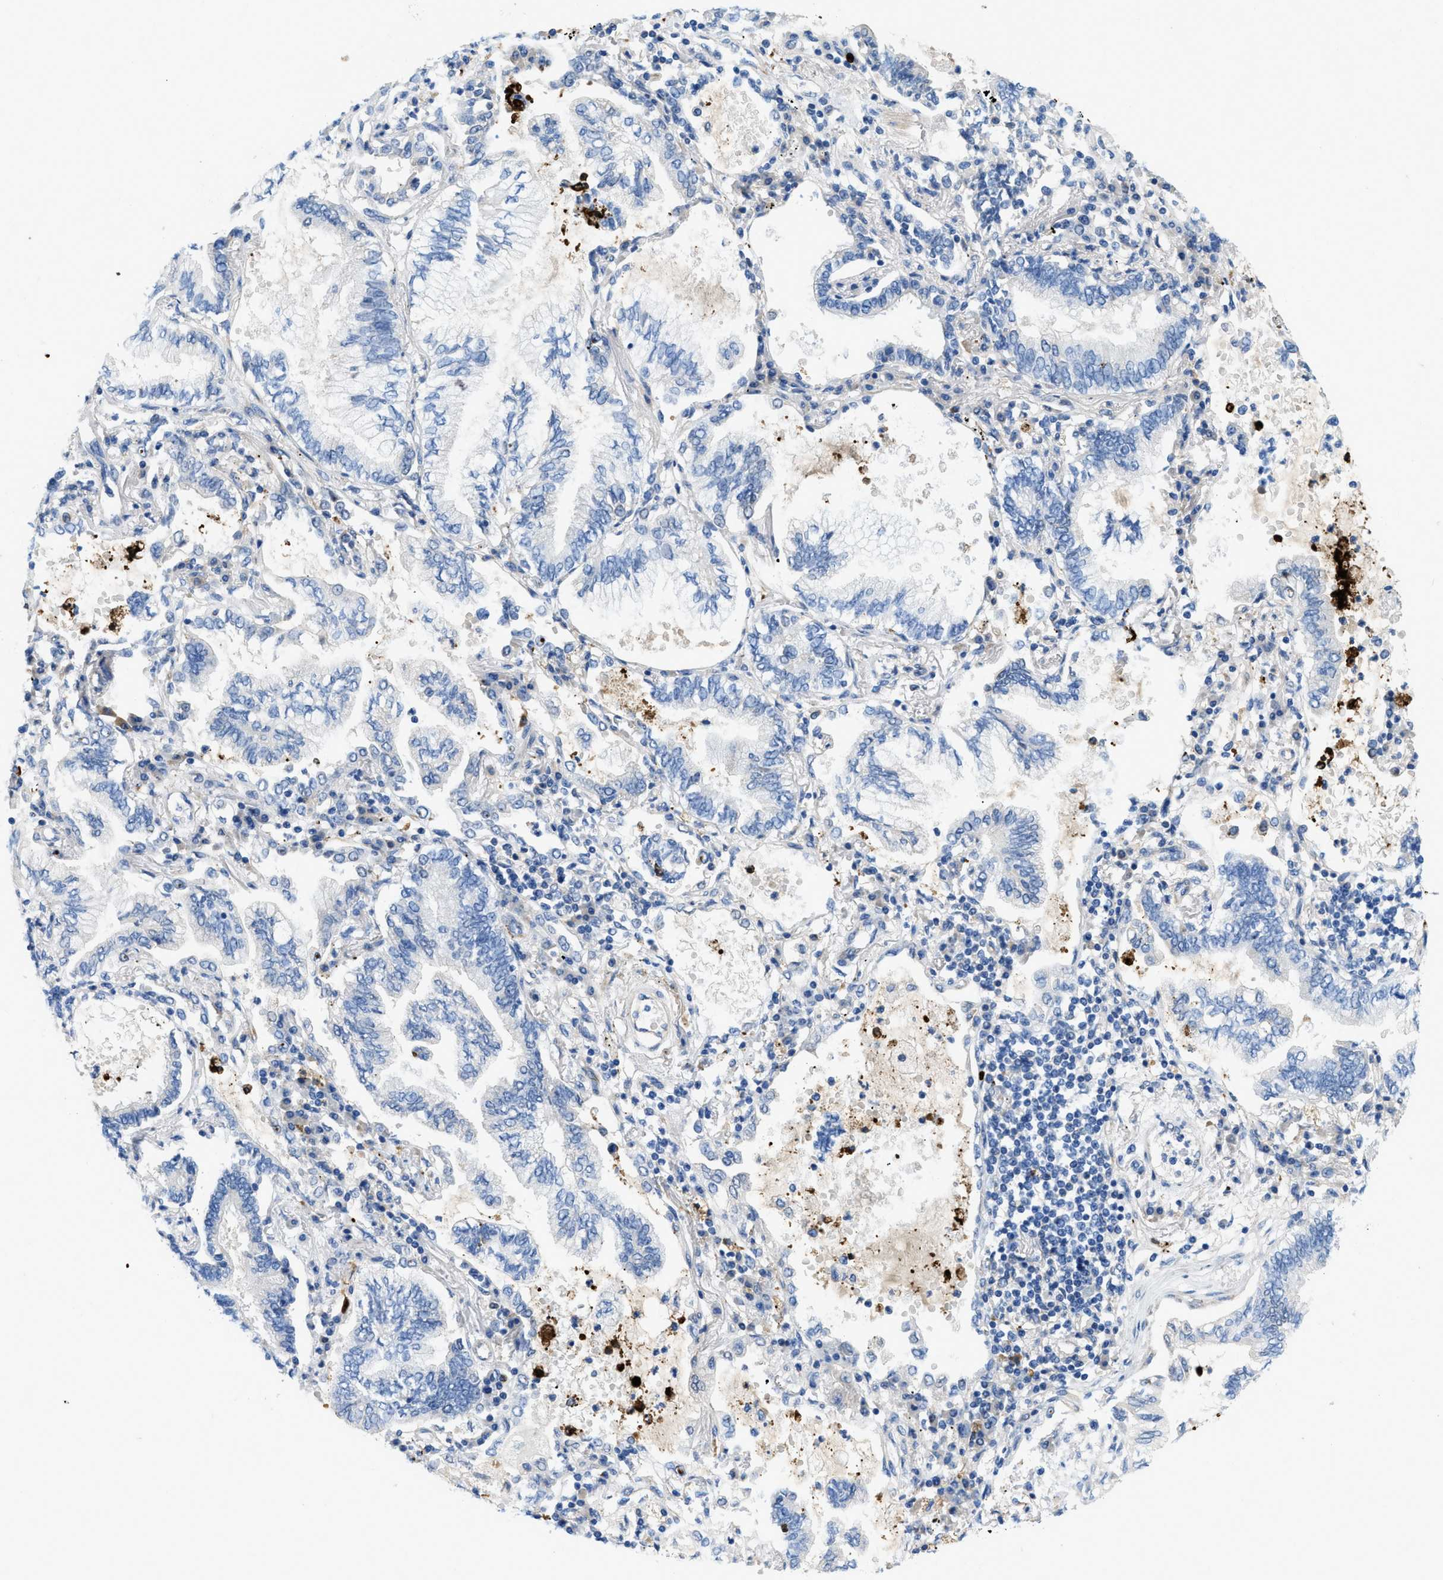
{"staining": {"intensity": "negative", "quantity": "none", "location": "none"}, "tissue": "lung cancer", "cell_type": "Tumor cells", "image_type": "cancer", "snomed": [{"axis": "morphology", "description": "Normal tissue, NOS"}, {"axis": "morphology", "description": "Adenocarcinoma, NOS"}, {"axis": "topography", "description": "Bronchus"}, {"axis": "topography", "description": "Lung"}], "caption": "Immunohistochemistry (IHC) of human lung adenocarcinoma reveals no positivity in tumor cells.", "gene": "XCR1", "patient": {"sex": "female", "age": 70}}